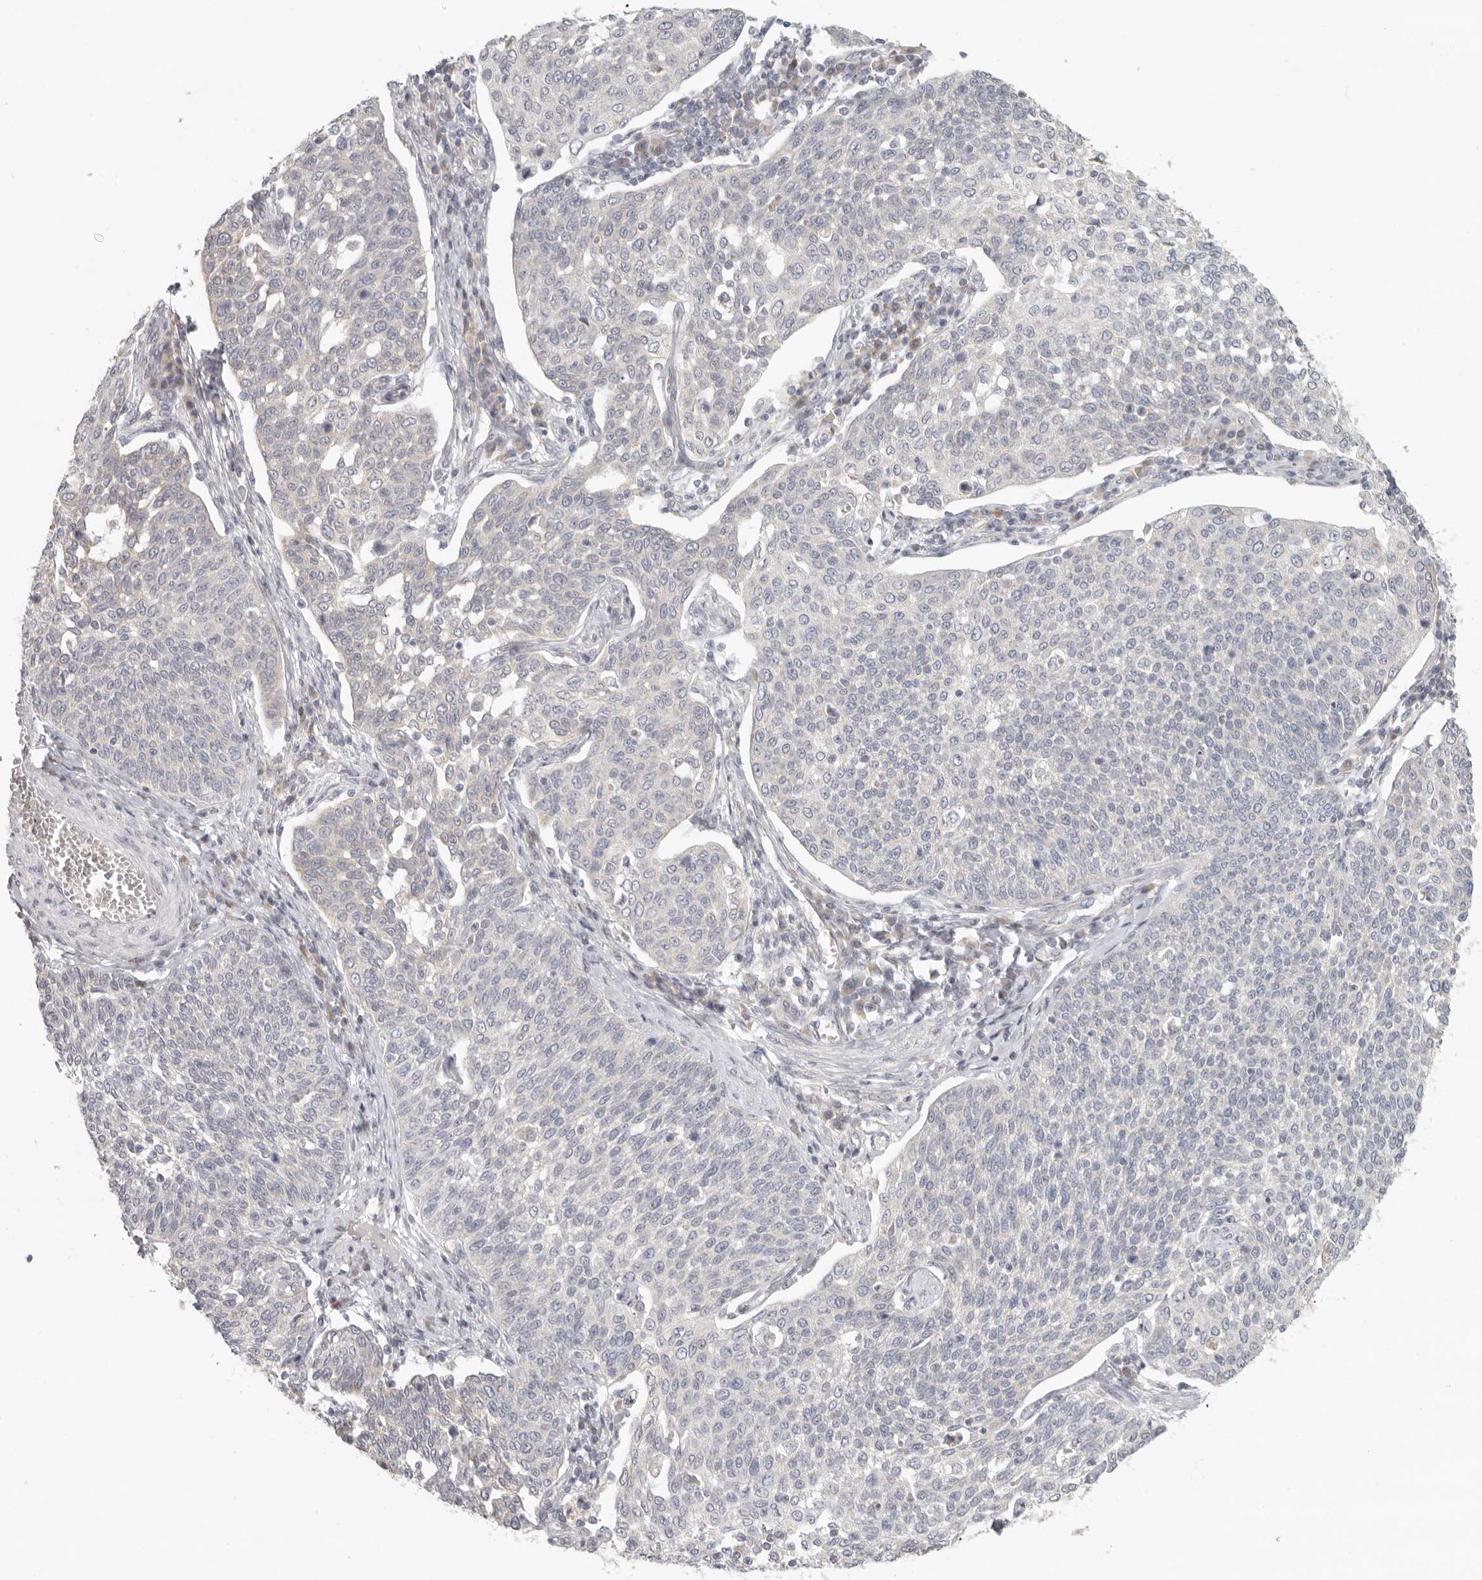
{"staining": {"intensity": "negative", "quantity": "none", "location": "none"}, "tissue": "cervical cancer", "cell_type": "Tumor cells", "image_type": "cancer", "snomed": [{"axis": "morphology", "description": "Squamous cell carcinoma, NOS"}, {"axis": "topography", "description": "Cervix"}], "caption": "The micrograph demonstrates no significant positivity in tumor cells of cervical cancer.", "gene": "KDF1", "patient": {"sex": "female", "age": 34}}